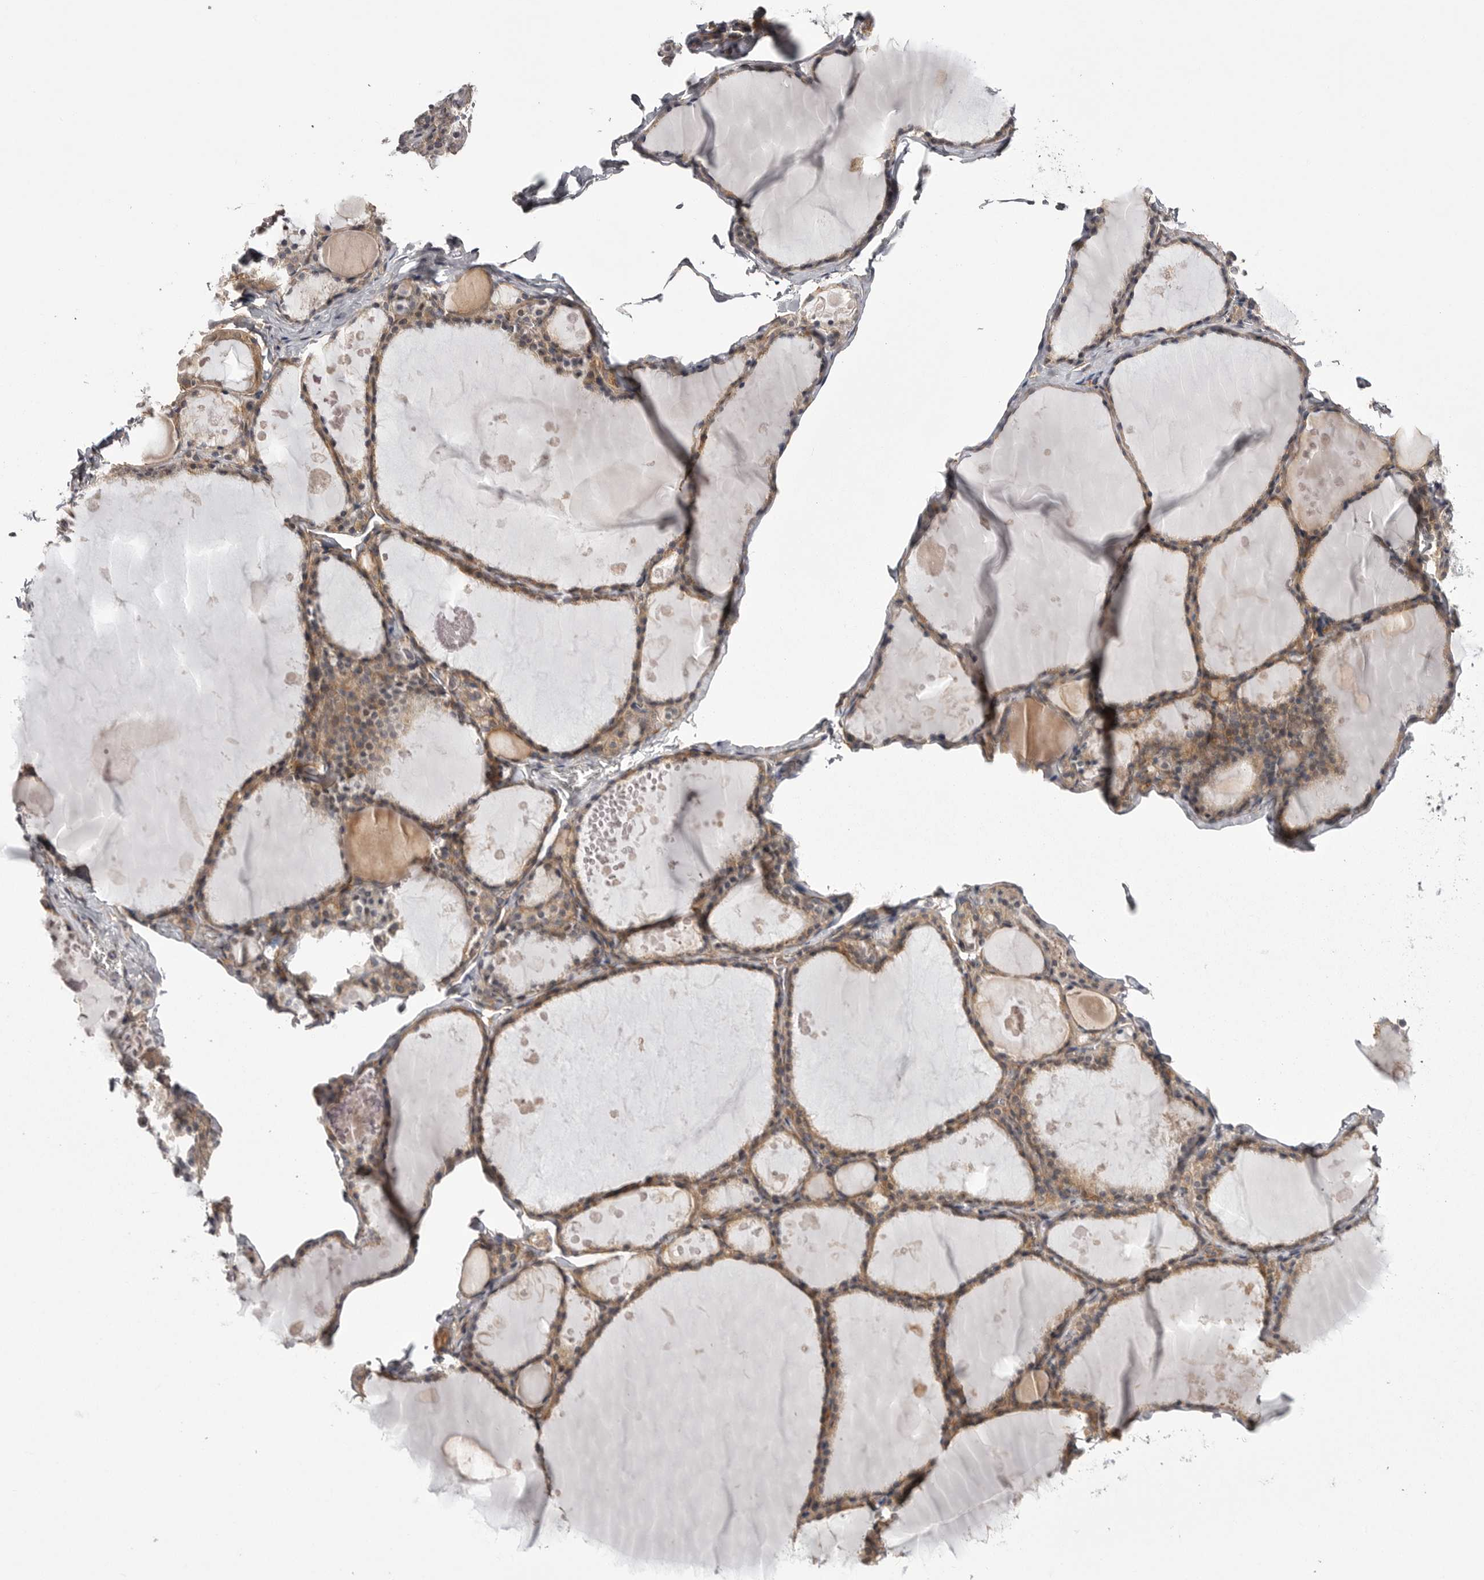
{"staining": {"intensity": "weak", "quantity": ">75%", "location": "cytoplasmic/membranous"}, "tissue": "thyroid gland", "cell_type": "Glandular cells", "image_type": "normal", "snomed": [{"axis": "morphology", "description": "Normal tissue, NOS"}, {"axis": "topography", "description": "Thyroid gland"}], "caption": "The immunohistochemical stain highlights weak cytoplasmic/membranous staining in glandular cells of unremarkable thyroid gland.", "gene": "OSBPL9", "patient": {"sex": "male", "age": 56}}